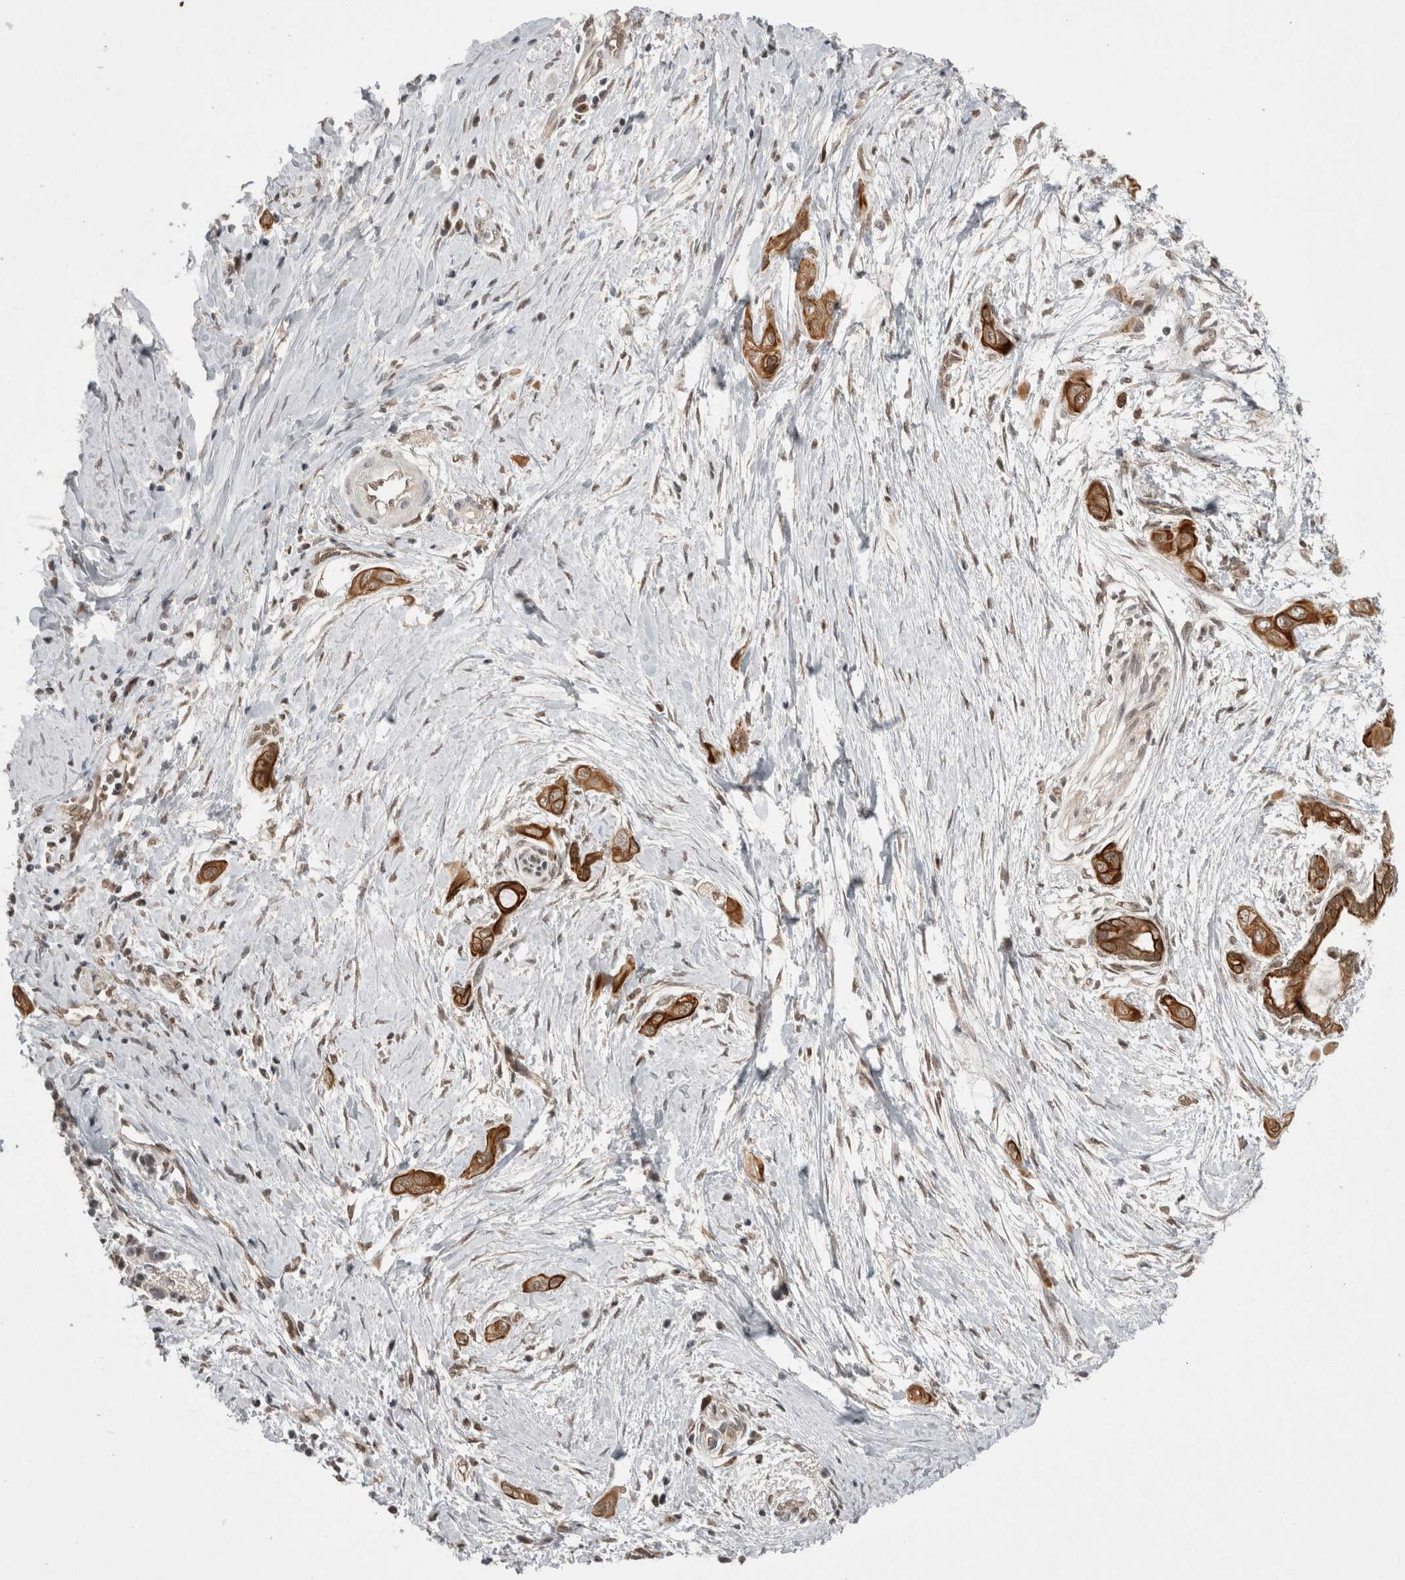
{"staining": {"intensity": "strong", "quantity": ">75%", "location": "cytoplasmic/membranous"}, "tissue": "pancreatic cancer", "cell_type": "Tumor cells", "image_type": "cancer", "snomed": [{"axis": "morphology", "description": "Adenocarcinoma, NOS"}, {"axis": "topography", "description": "Pancreas"}], "caption": "DAB immunohistochemical staining of human adenocarcinoma (pancreatic) exhibits strong cytoplasmic/membranous protein expression in about >75% of tumor cells.", "gene": "ZNF341", "patient": {"sex": "male", "age": 59}}